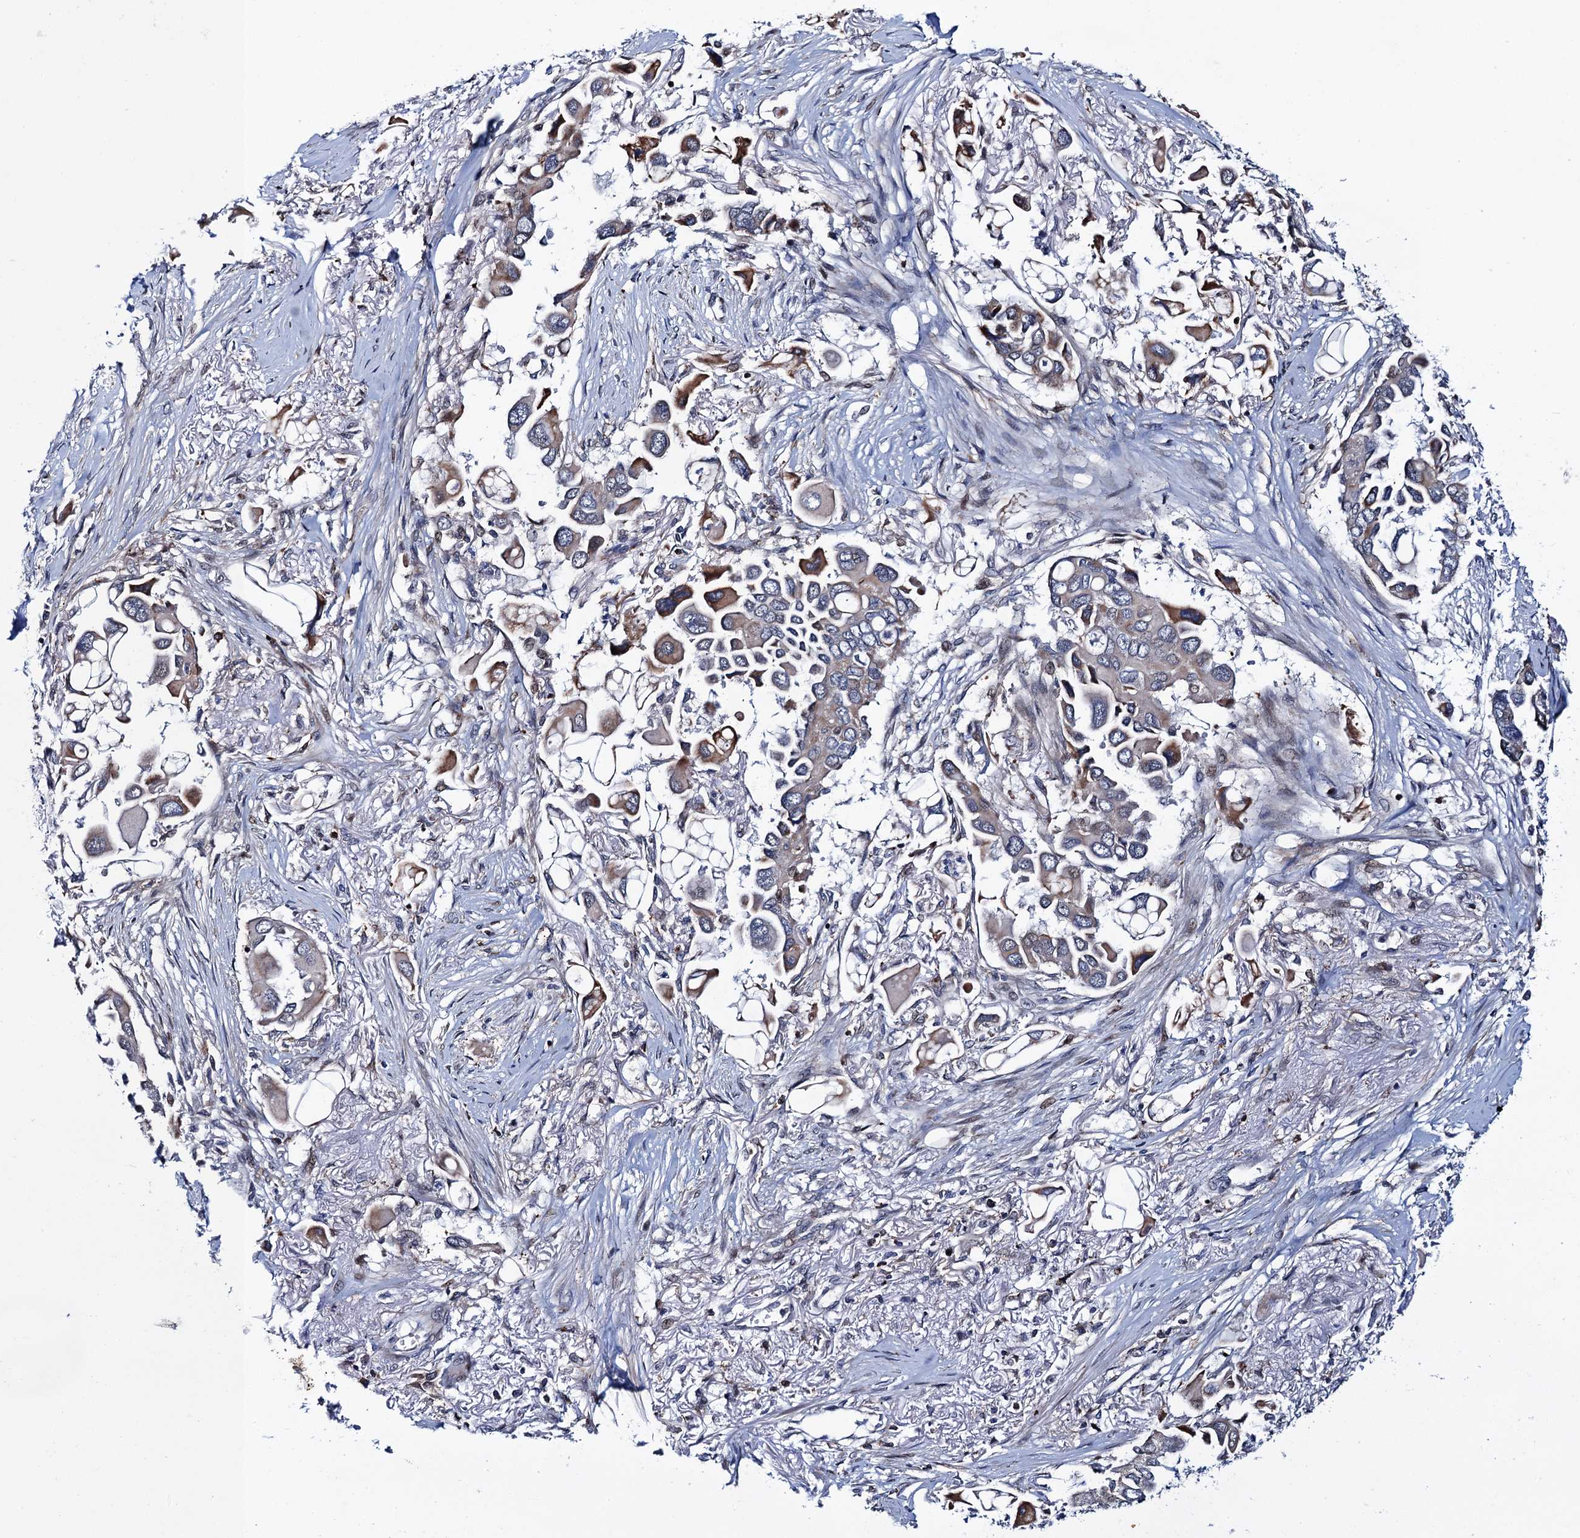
{"staining": {"intensity": "weak", "quantity": "<25%", "location": "cytoplasmic/membranous"}, "tissue": "lung cancer", "cell_type": "Tumor cells", "image_type": "cancer", "snomed": [{"axis": "morphology", "description": "Adenocarcinoma, NOS"}, {"axis": "topography", "description": "Lung"}], "caption": "A histopathology image of human lung adenocarcinoma is negative for staining in tumor cells.", "gene": "CCDC102A", "patient": {"sex": "female", "age": 76}}